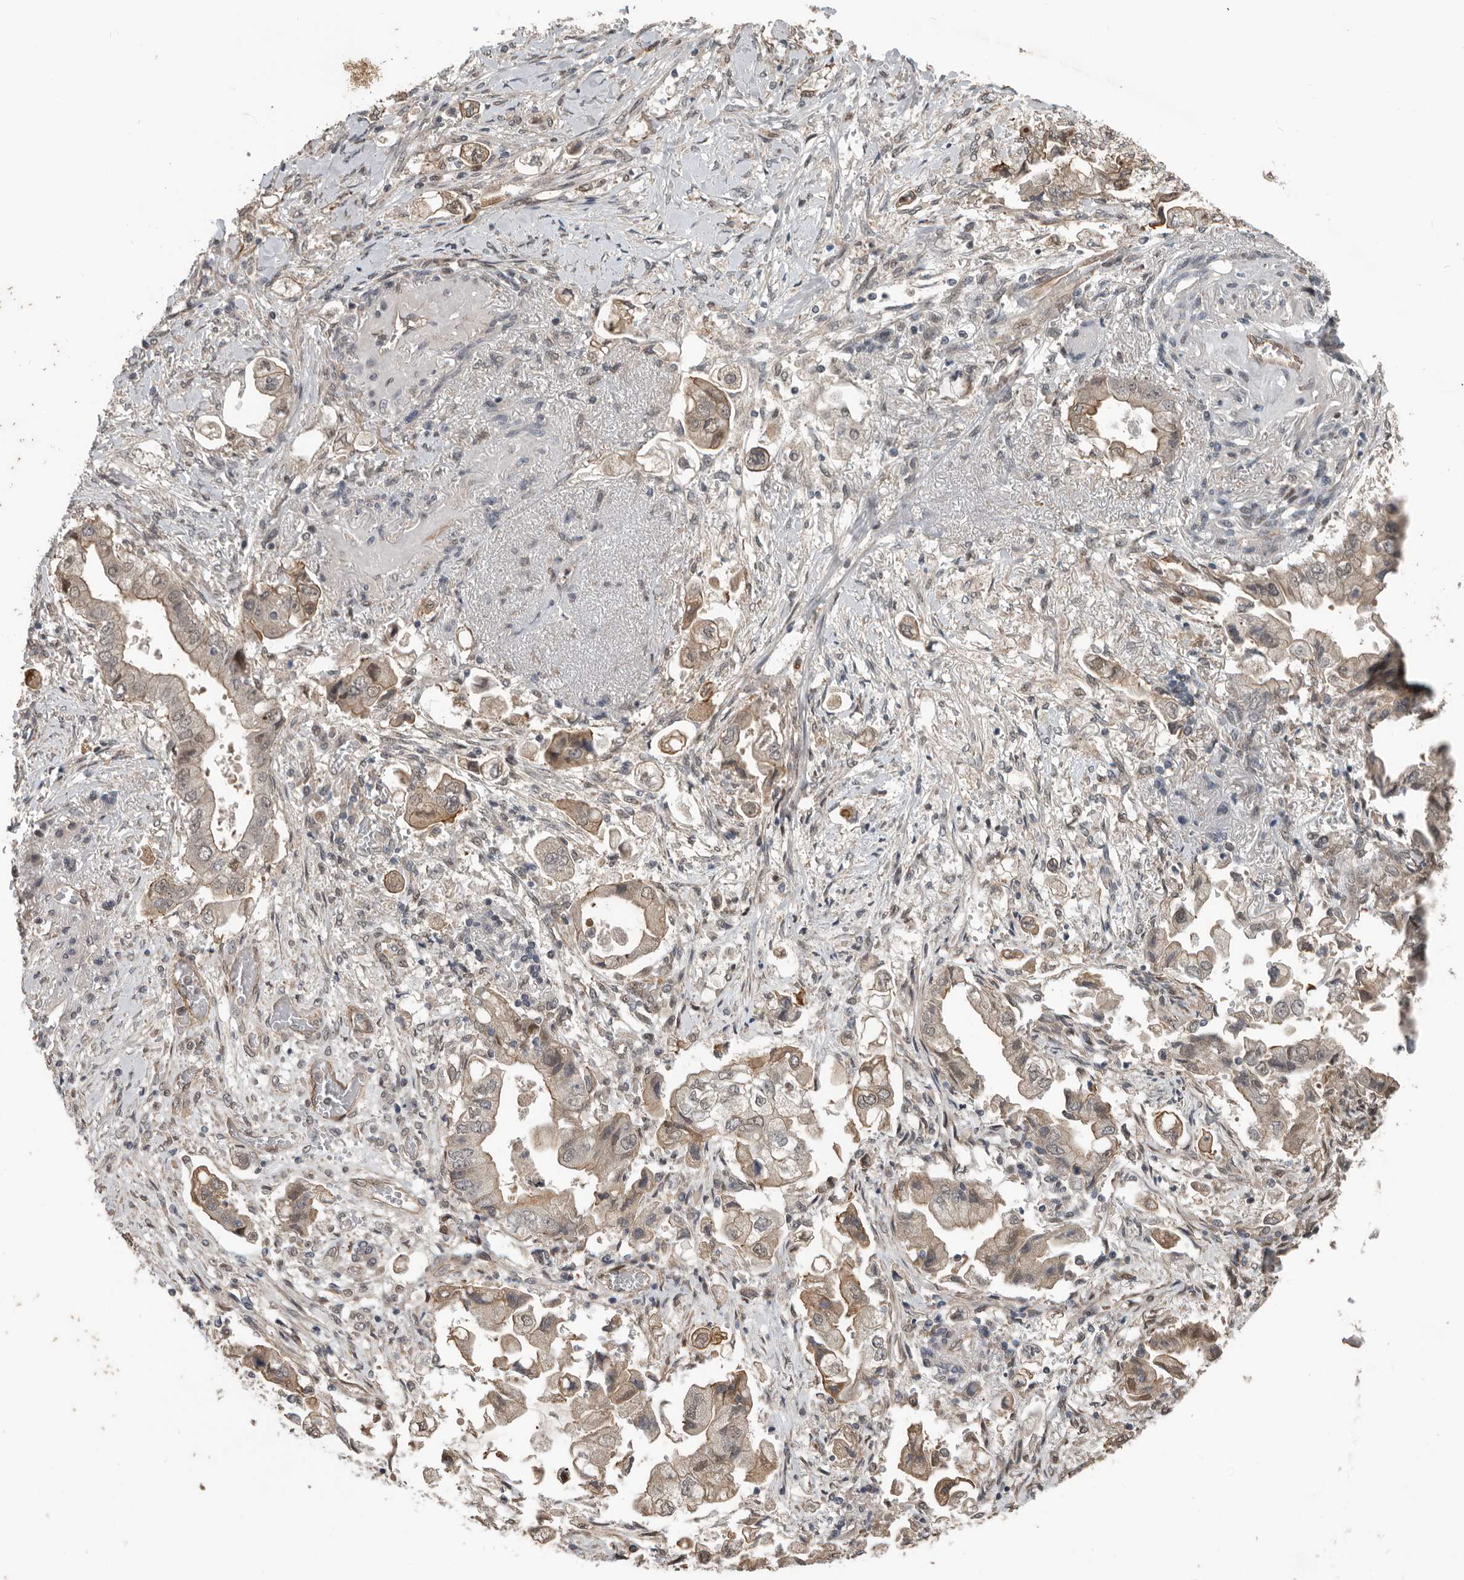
{"staining": {"intensity": "weak", "quantity": ">75%", "location": "cytoplasmic/membranous,nuclear"}, "tissue": "stomach cancer", "cell_type": "Tumor cells", "image_type": "cancer", "snomed": [{"axis": "morphology", "description": "Adenocarcinoma, NOS"}, {"axis": "topography", "description": "Stomach"}], "caption": "Weak cytoplasmic/membranous and nuclear protein staining is identified in approximately >75% of tumor cells in stomach adenocarcinoma.", "gene": "YOD1", "patient": {"sex": "male", "age": 62}}